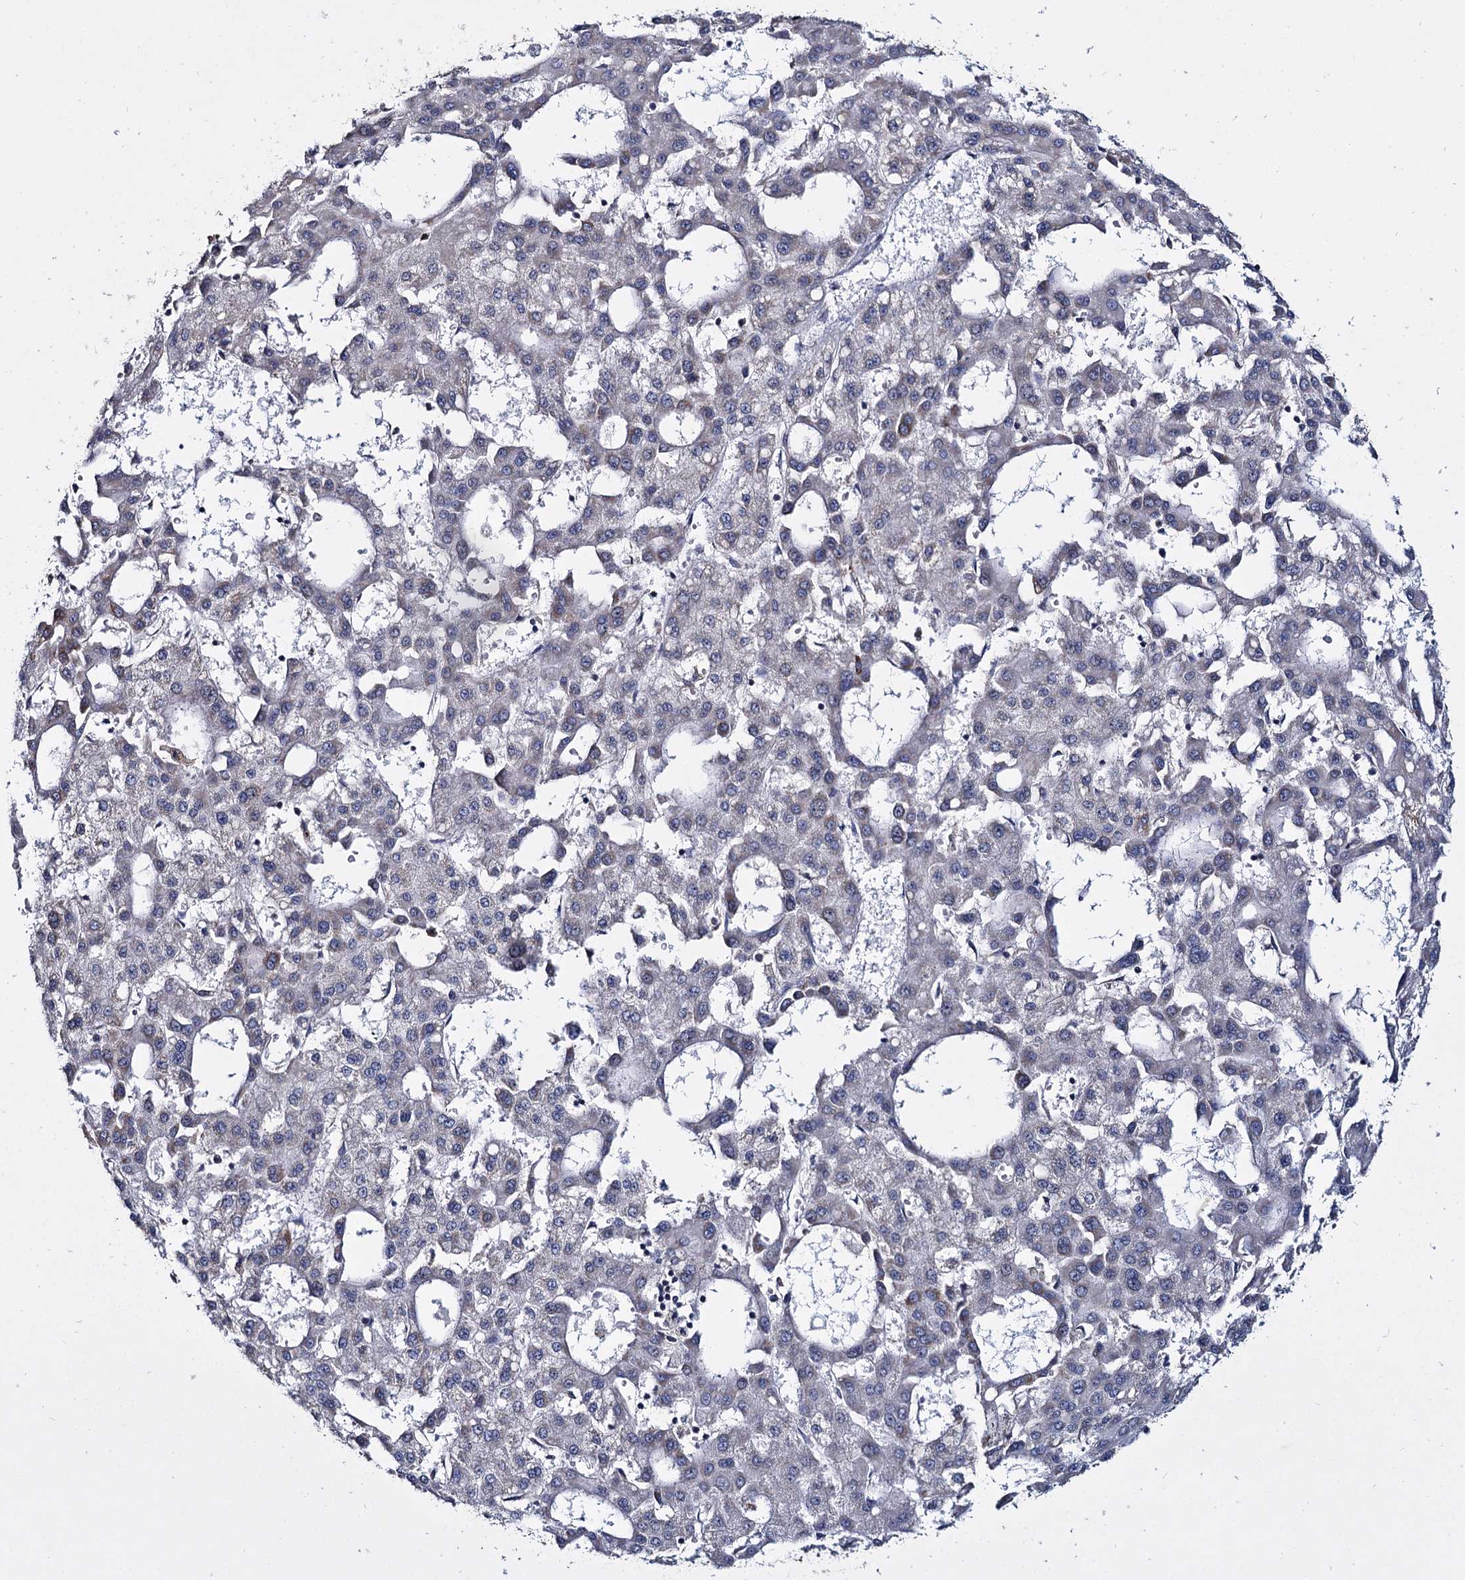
{"staining": {"intensity": "negative", "quantity": "none", "location": "none"}, "tissue": "liver cancer", "cell_type": "Tumor cells", "image_type": "cancer", "snomed": [{"axis": "morphology", "description": "Carcinoma, Hepatocellular, NOS"}, {"axis": "topography", "description": "Liver"}], "caption": "Human liver cancer (hepatocellular carcinoma) stained for a protein using immunohistochemistry (IHC) exhibits no staining in tumor cells.", "gene": "RPUSD4", "patient": {"sex": "male", "age": 47}}